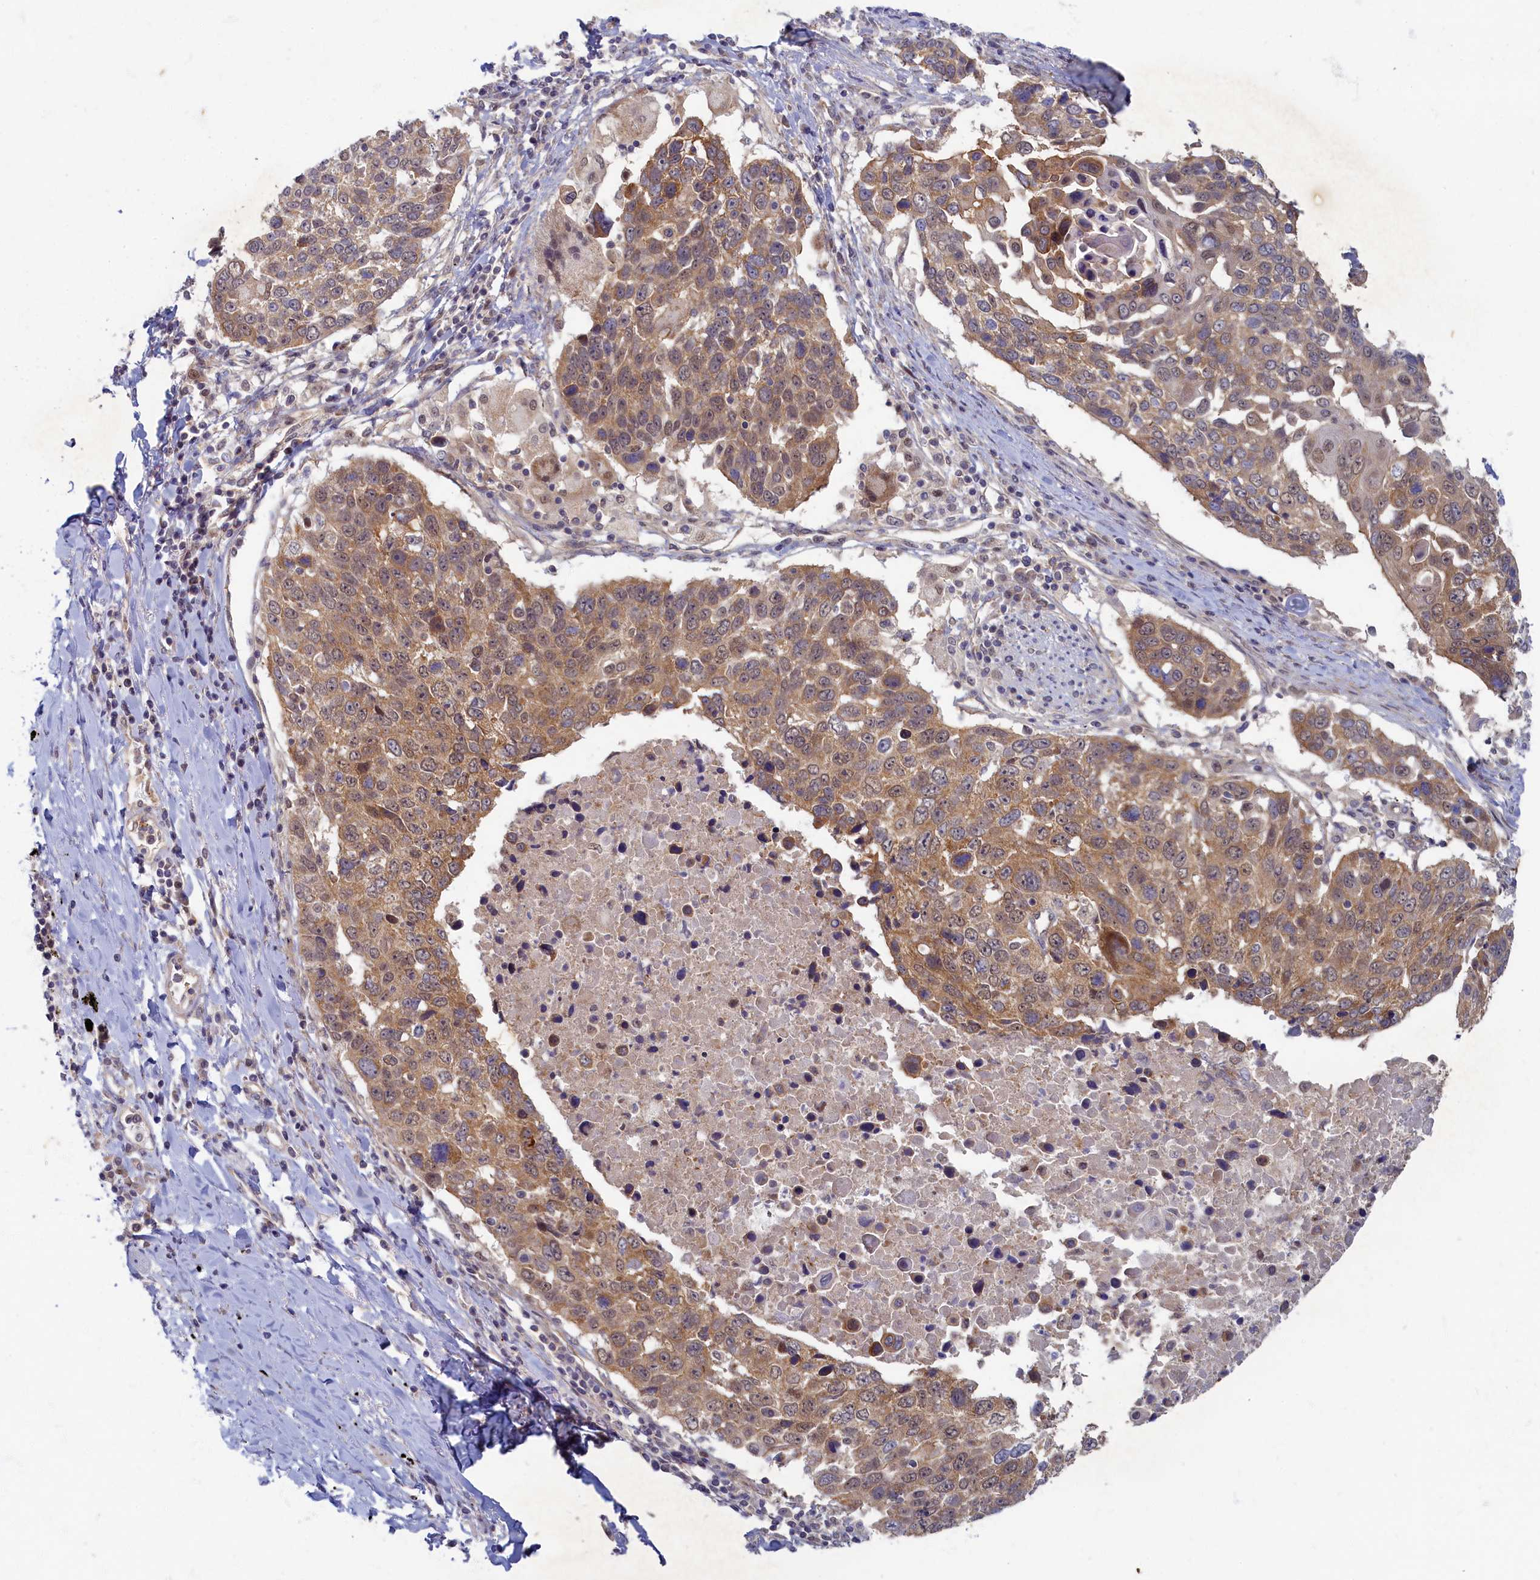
{"staining": {"intensity": "moderate", "quantity": ">75%", "location": "cytoplasmic/membranous"}, "tissue": "lung cancer", "cell_type": "Tumor cells", "image_type": "cancer", "snomed": [{"axis": "morphology", "description": "Squamous cell carcinoma, NOS"}, {"axis": "topography", "description": "Lung"}], "caption": "About >75% of tumor cells in human lung cancer (squamous cell carcinoma) reveal moderate cytoplasmic/membranous protein expression as visualized by brown immunohistochemical staining.", "gene": "WDR59", "patient": {"sex": "male", "age": 66}}